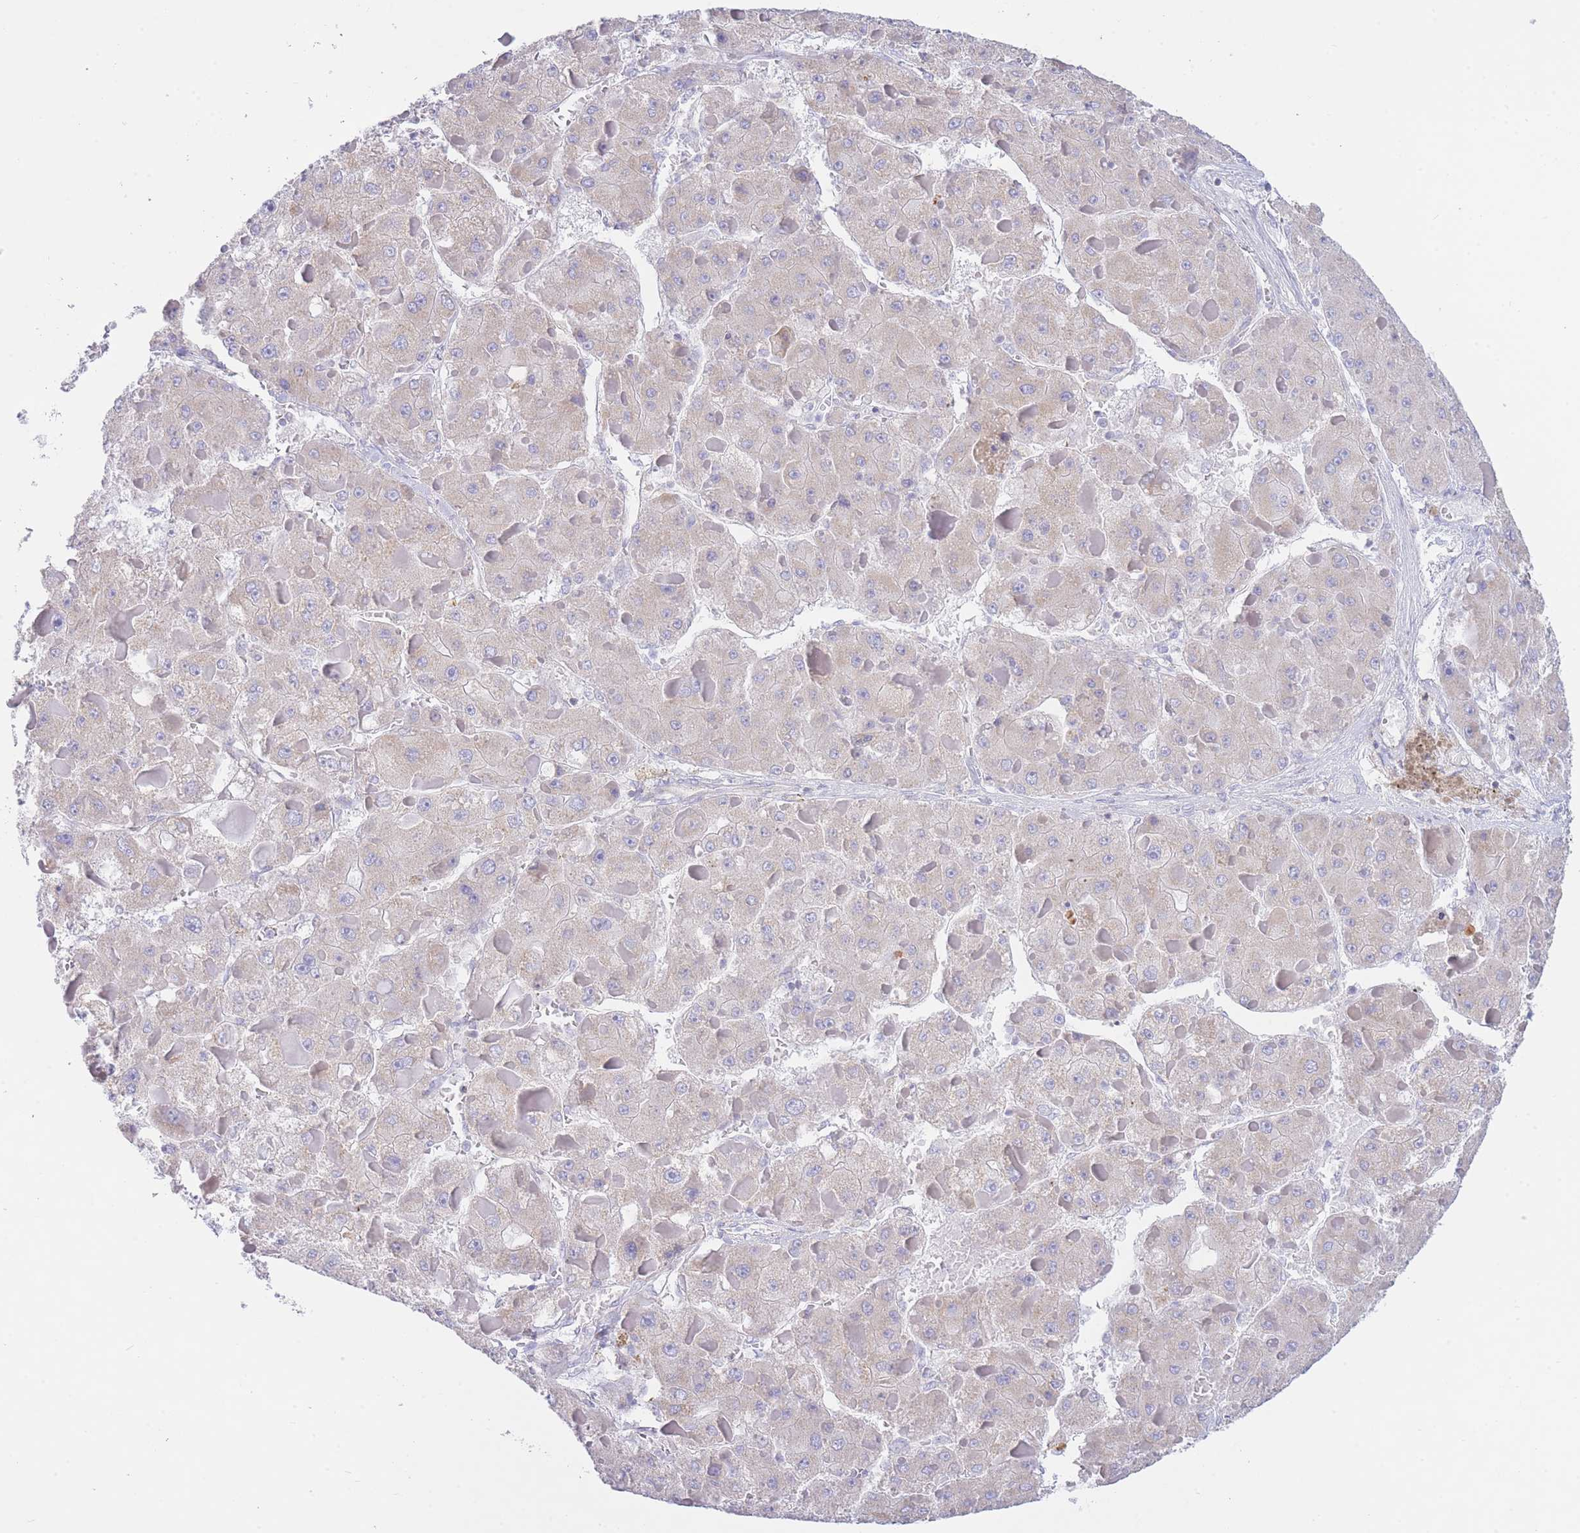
{"staining": {"intensity": "negative", "quantity": "none", "location": "none"}, "tissue": "liver cancer", "cell_type": "Tumor cells", "image_type": "cancer", "snomed": [{"axis": "morphology", "description": "Carcinoma, Hepatocellular, NOS"}, {"axis": "topography", "description": "Liver"}], "caption": "The image exhibits no staining of tumor cells in liver cancer (hepatocellular carcinoma).", "gene": "NANP", "patient": {"sex": "female", "age": 73}}